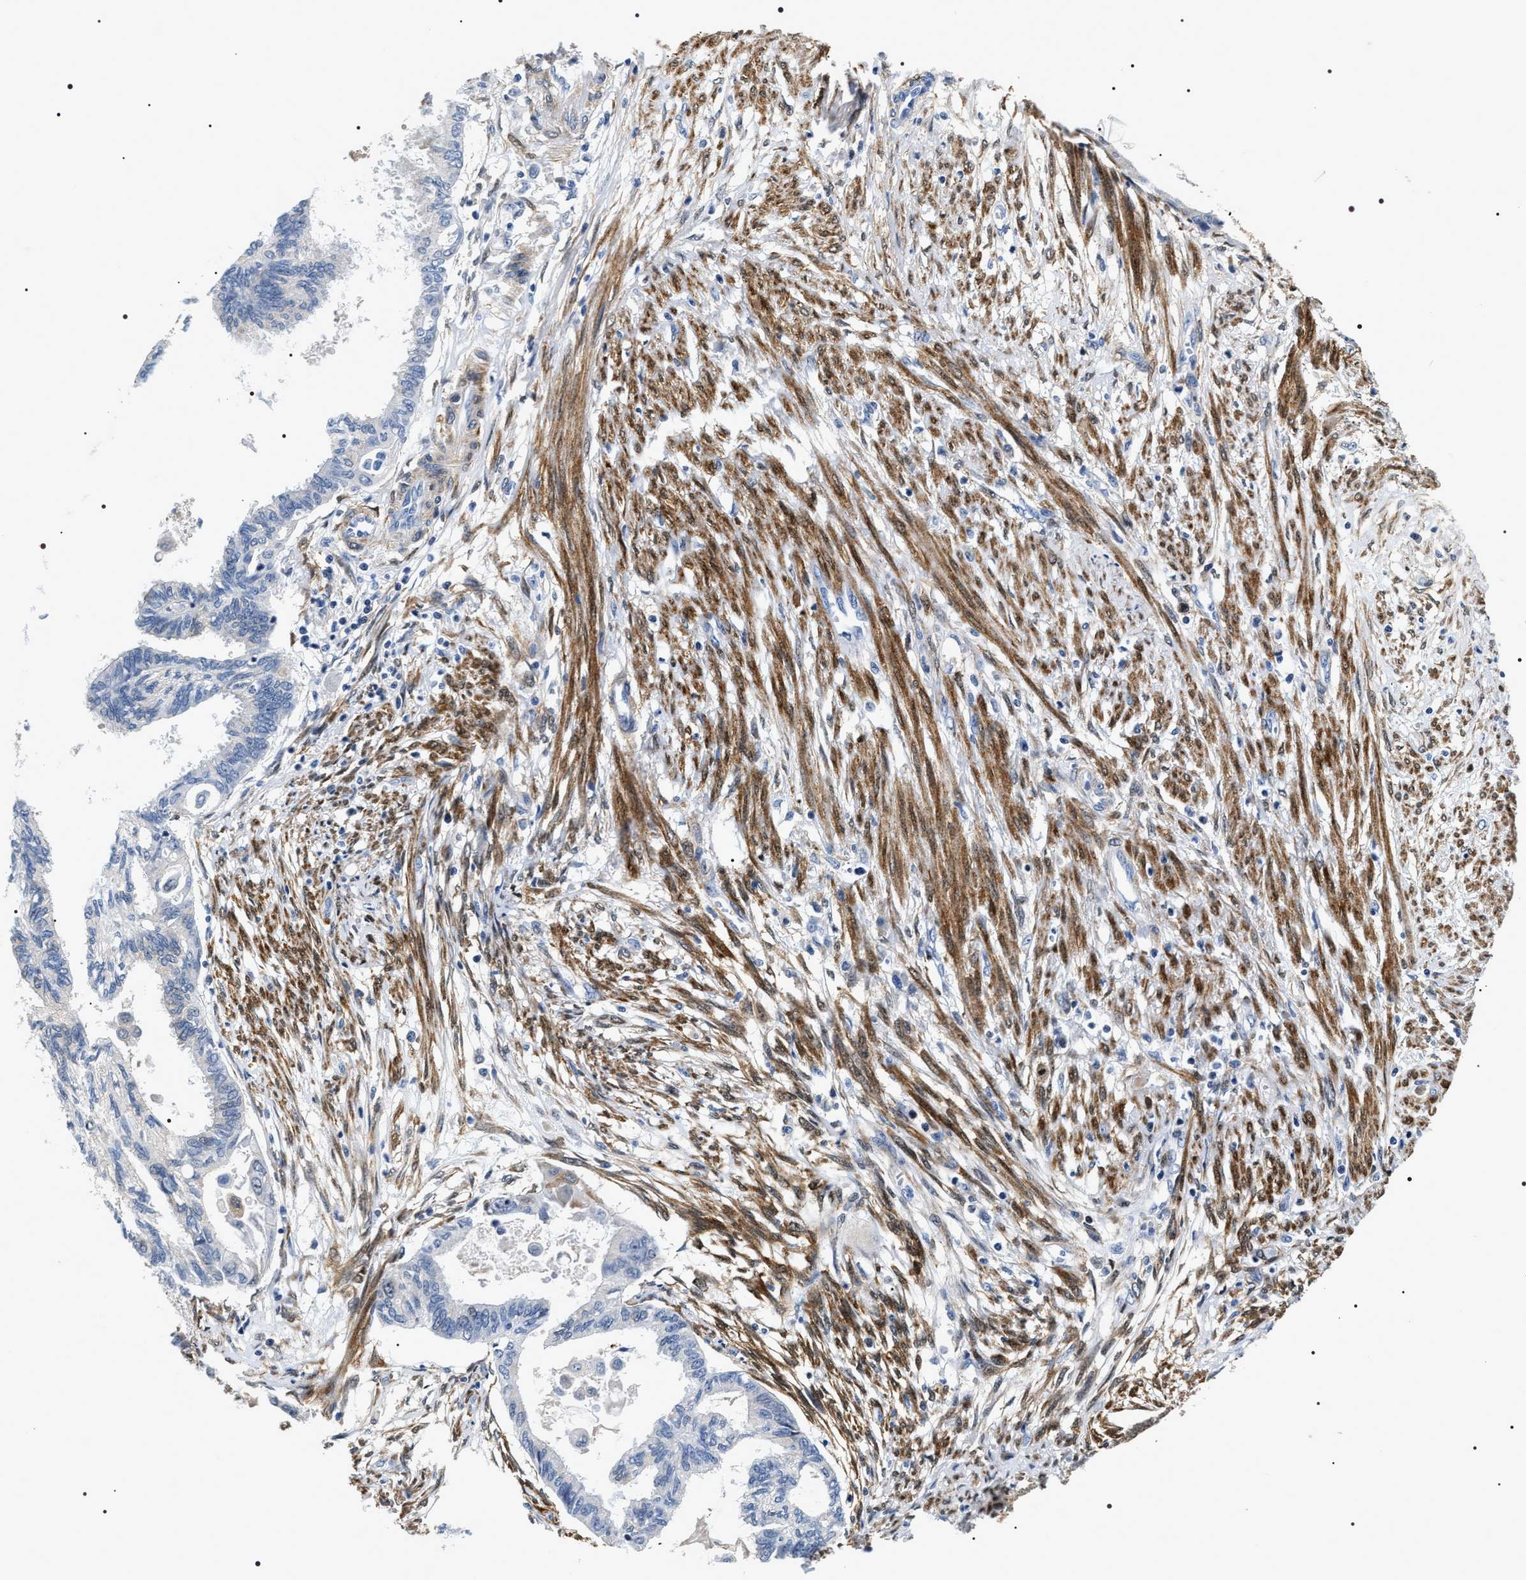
{"staining": {"intensity": "negative", "quantity": "none", "location": "none"}, "tissue": "cervical cancer", "cell_type": "Tumor cells", "image_type": "cancer", "snomed": [{"axis": "morphology", "description": "Normal tissue, NOS"}, {"axis": "morphology", "description": "Adenocarcinoma, NOS"}, {"axis": "topography", "description": "Cervix"}, {"axis": "topography", "description": "Endometrium"}], "caption": "Cervical cancer (adenocarcinoma) was stained to show a protein in brown. There is no significant staining in tumor cells.", "gene": "BAG2", "patient": {"sex": "female", "age": 86}}